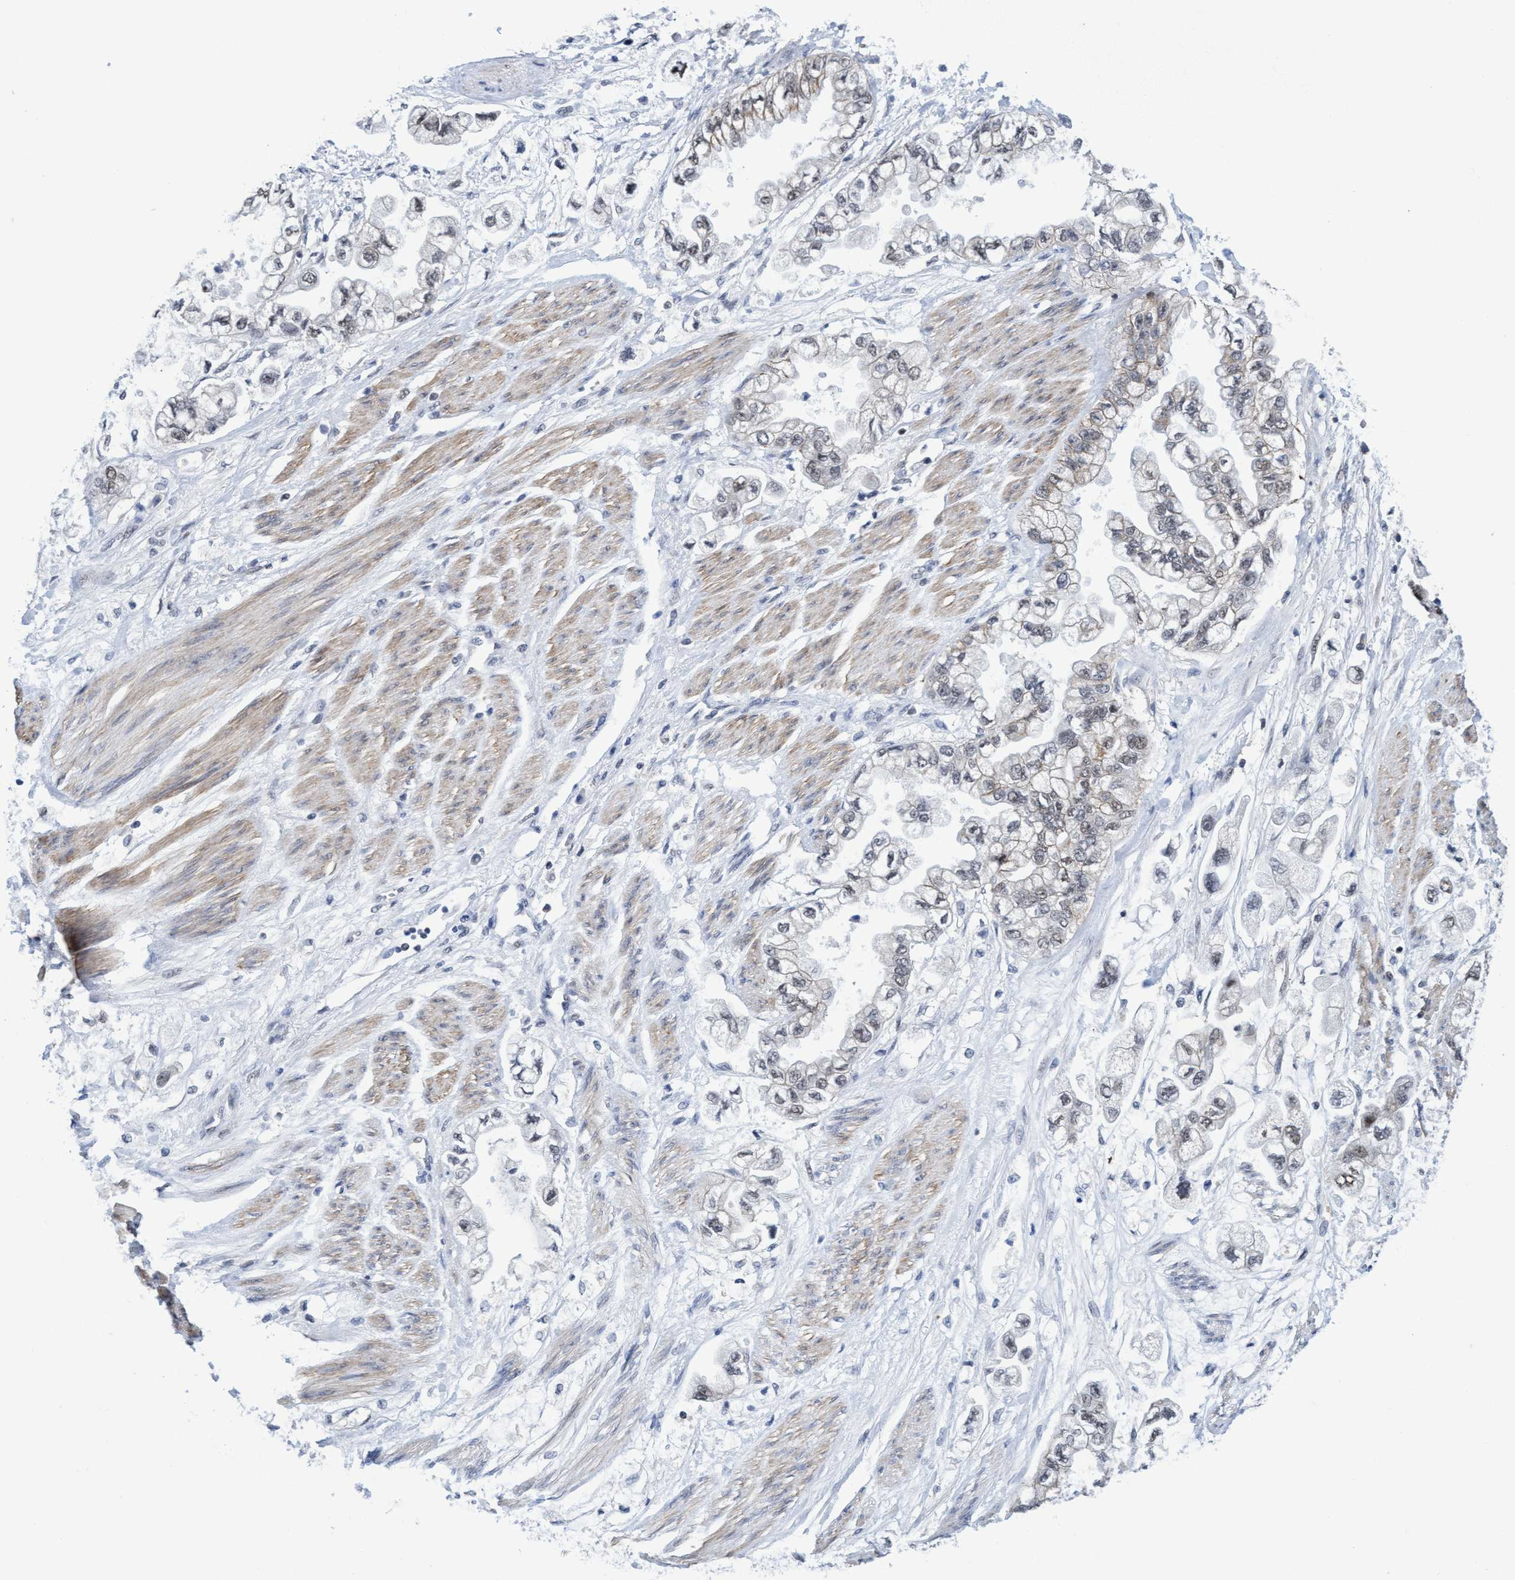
{"staining": {"intensity": "moderate", "quantity": "<25%", "location": "nuclear"}, "tissue": "stomach cancer", "cell_type": "Tumor cells", "image_type": "cancer", "snomed": [{"axis": "morphology", "description": "Normal tissue, NOS"}, {"axis": "morphology", "description": "Adenocarcinoma, NOS"}, {"axis": "topography", "description": "Stomach"}], "caption": "Stomach cancer tissue demonstrates moderate nuclear staining in approximately <25% of tumor cells", "gene": "C9orf78", "patient": {"sex": "male", "age": 62}}